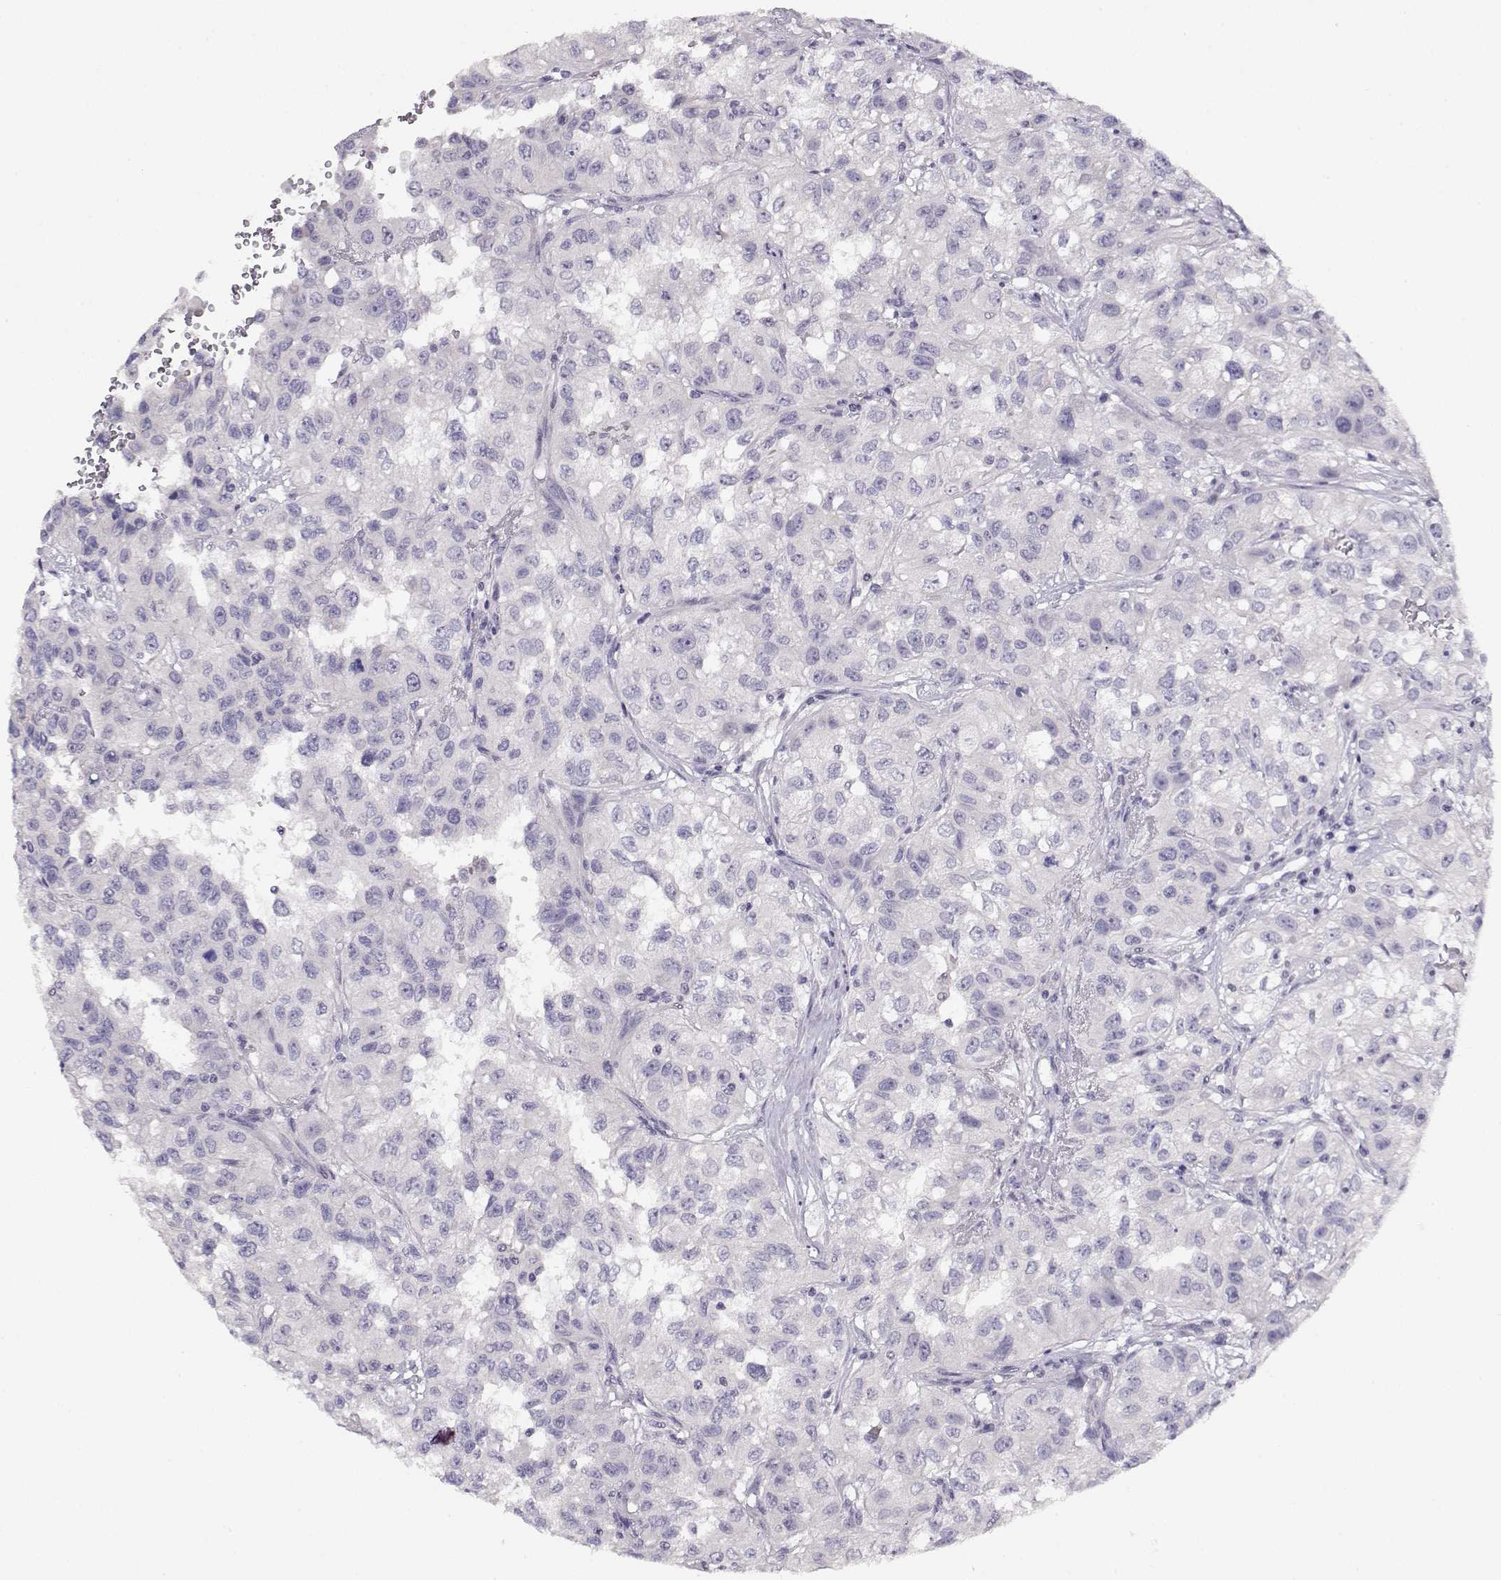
{"staining": {"intensity": "negative", "quantity": "none", "location": "none"}, "tissue": "renal cancer", "cell_type": "Tumor cells", "image_type": "cancer", "snomed": [{"axis": "morphology", "description": "Adenocarcinoma, NOS"}, {"axis": "topography", "description": "Kidney"}], "caption": "Immunohistochemical staining of human renal adenocarcinoma reveals no significant expression in tumor cells.", "gene": "CRX", "patient": {"sex": "male", "age": 64}}